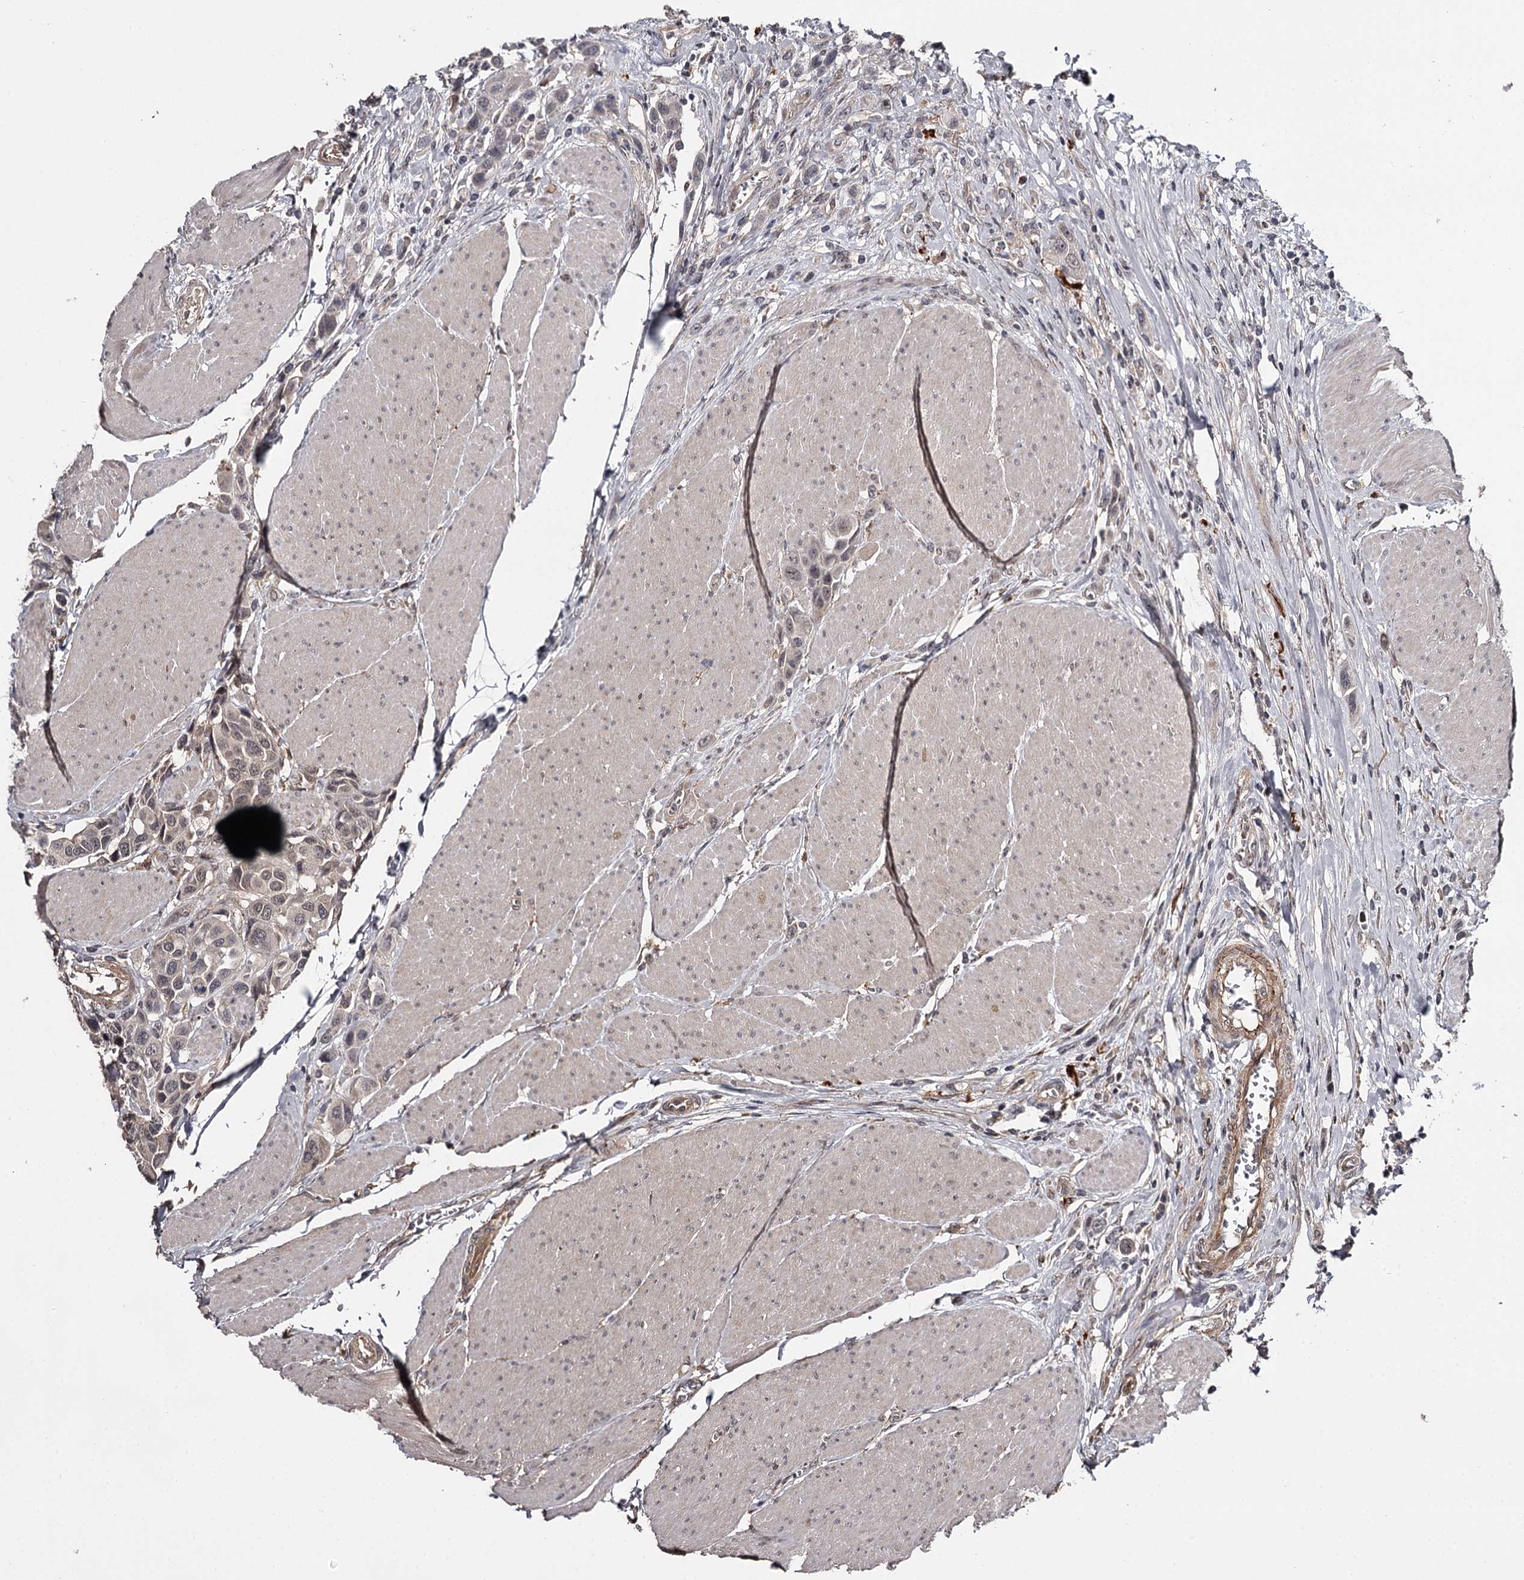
{"staining": {"intensity": "negative", "quantity": "none", "location": "none"}, "tissue": "urothelial cancer", "cell_type": "Tumor cells", "image_type": "cancer", "snomed": [{"axis": "morphology", "description": "Urothelial carcinoma, High grade"}, {"axis": "topography", "description": "Urinary bladder"}], "caption": "This is a micrograph of immunohistochemistry (IHC) staining of urothelial cancer, which shows no expression in tumor cells.", "gene": "CWF19L2", "patient": {"sex": "male", "age": 50}}